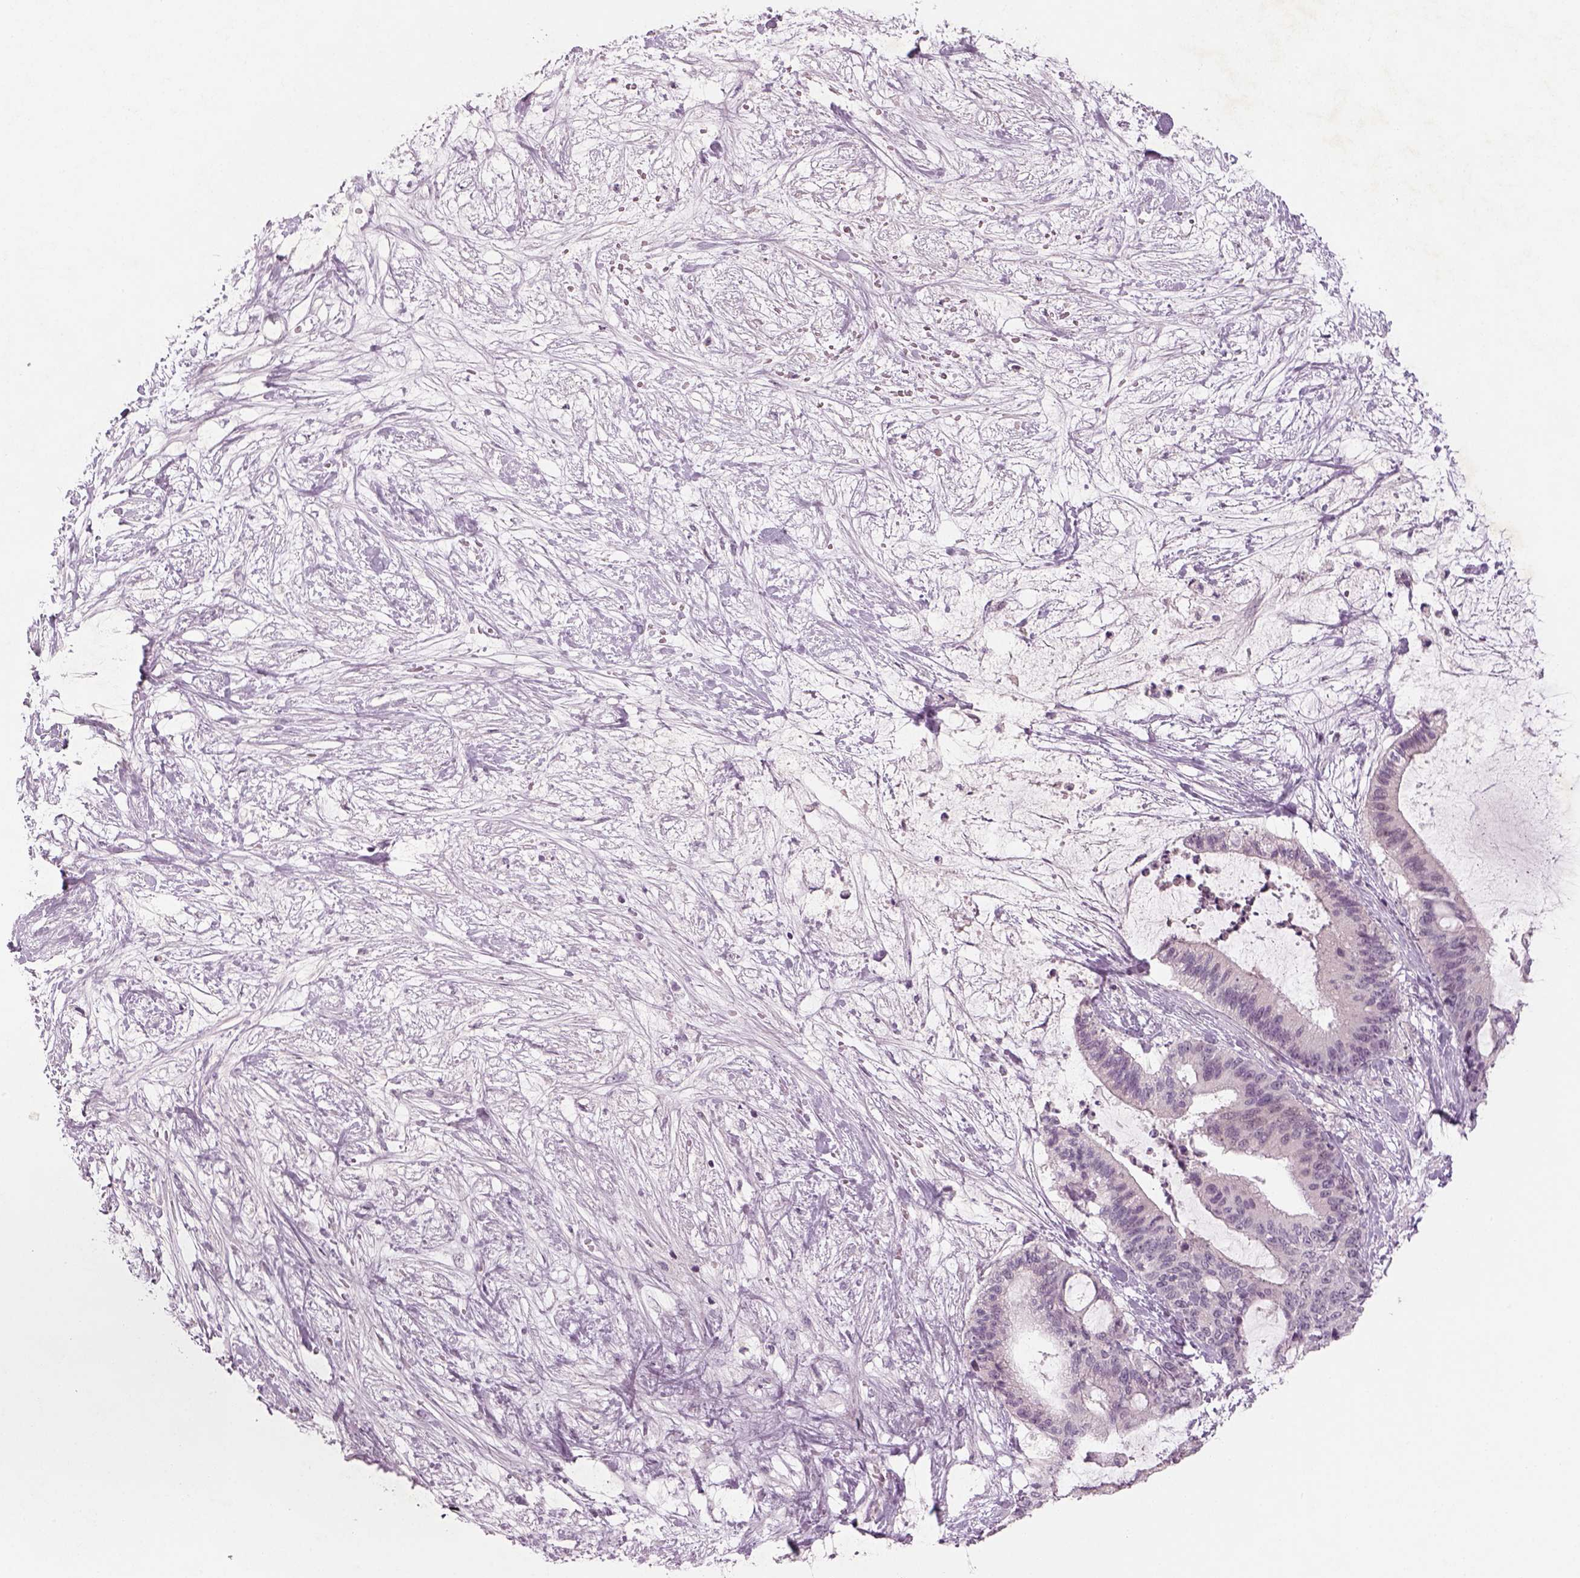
{"staining": {"intensity": "negative", "quantity": "none", "location": "none"}, "tissue": "liver cancer", "cell_type": "Tumor cells", "image_type": "cancer", "snomed": [{"axis": "morphology", "description": "Cholangiocarcinoma"}, {"axis": "topography", "description": "Liver"}], "caption": "Image shows no significant protein positivity in tumor cells of liver cancer (cholangiocarcinoma).", "gene": "PENK", "patient": {"sex": "female", "age": 73}}